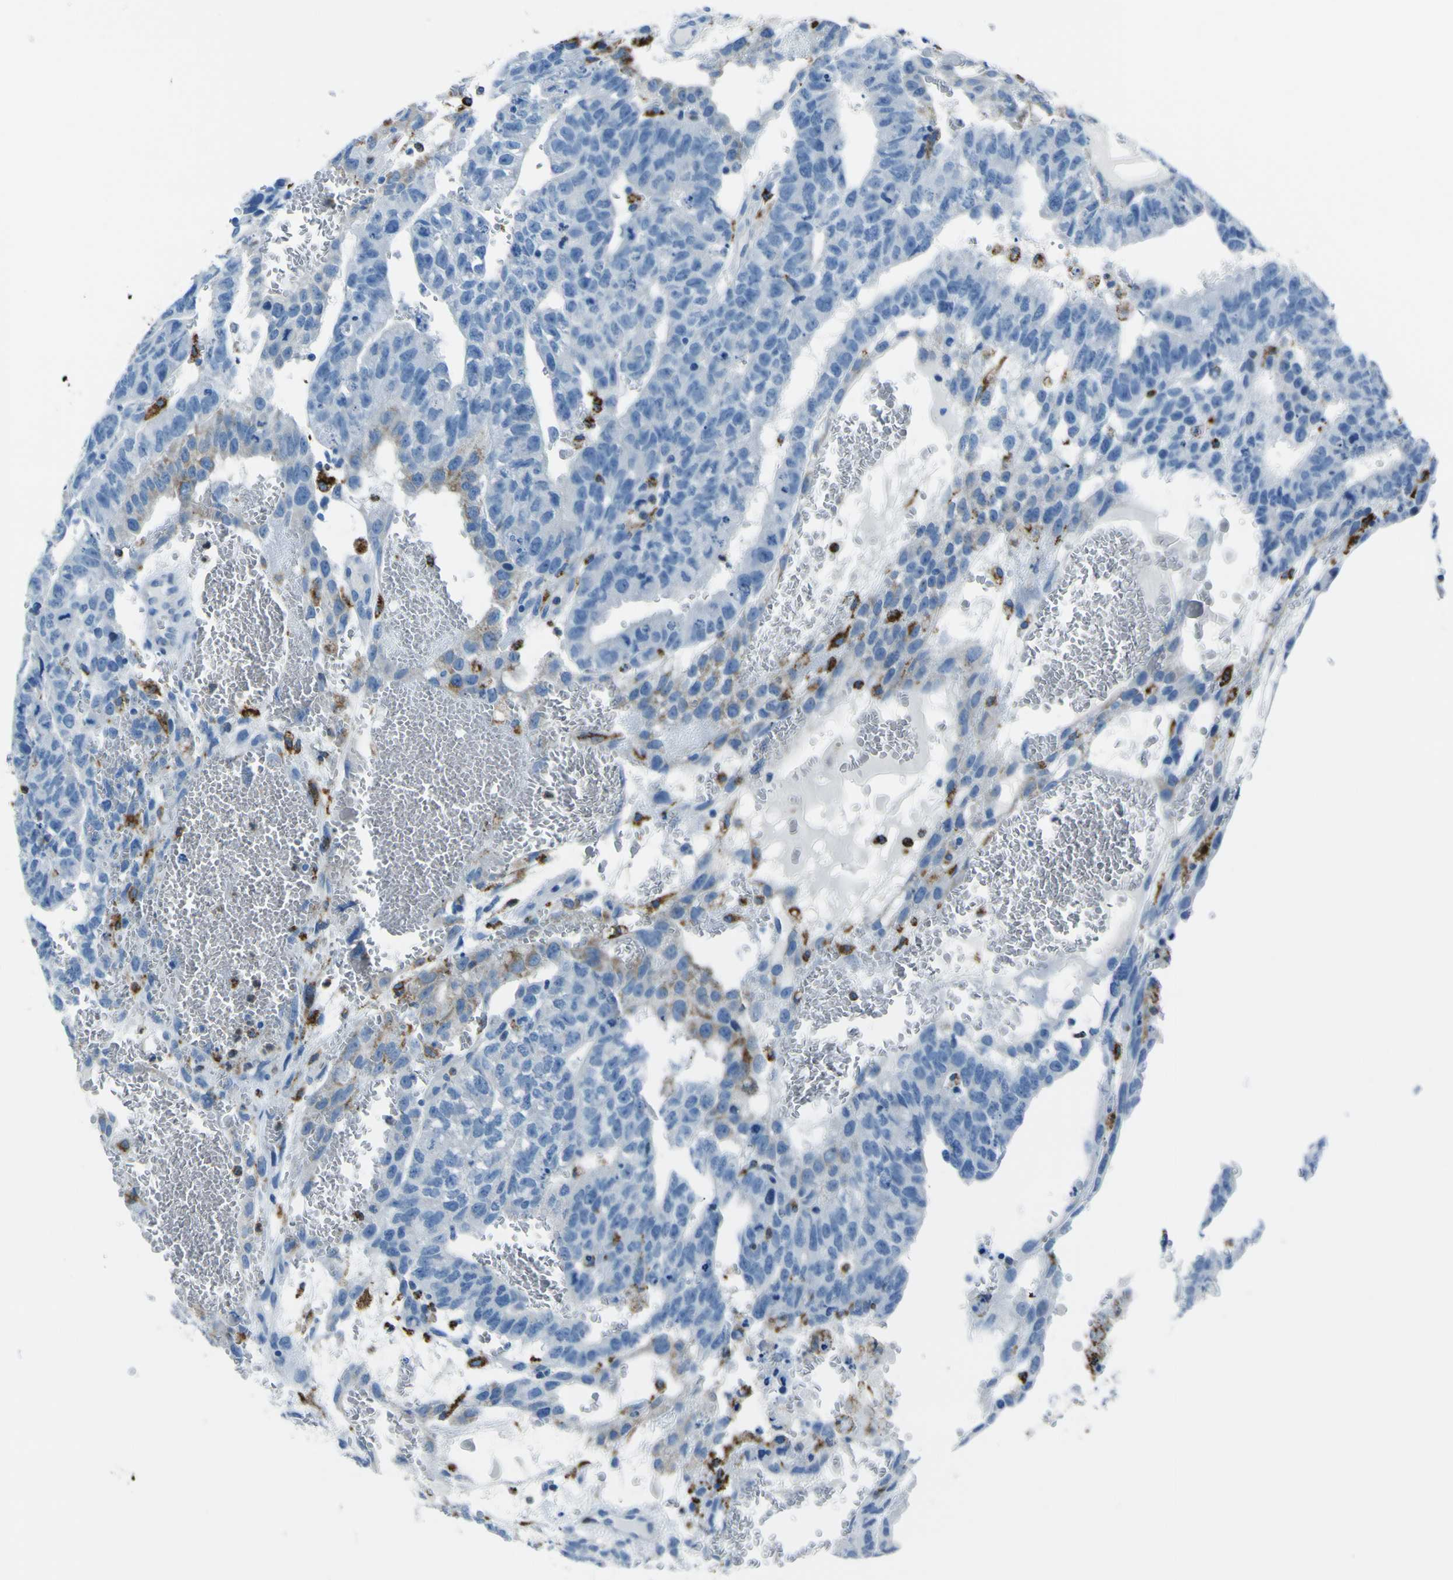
{"staining": {"intensity": "weak", "quantity": "<25%", "location": "cytoplasmic/membranous"}, "tissue": "testis cancer", "cell_type": "Tumor cells", "image_type": "cancer", "snomed": [{"axis": "morphology", "description": "Seminoma, NOS"}, {"axis": "morphology", "description": "Carcinoma, Embryonal, NOS"}, {"axis": "topography", "description": "Testis"}], "caption": "Testis cancer was stained to show a protein in brown. There is no significant expression in tumor cells.", "gene": "ACSL1", "patient": {"sex": "male", "age": 52}}